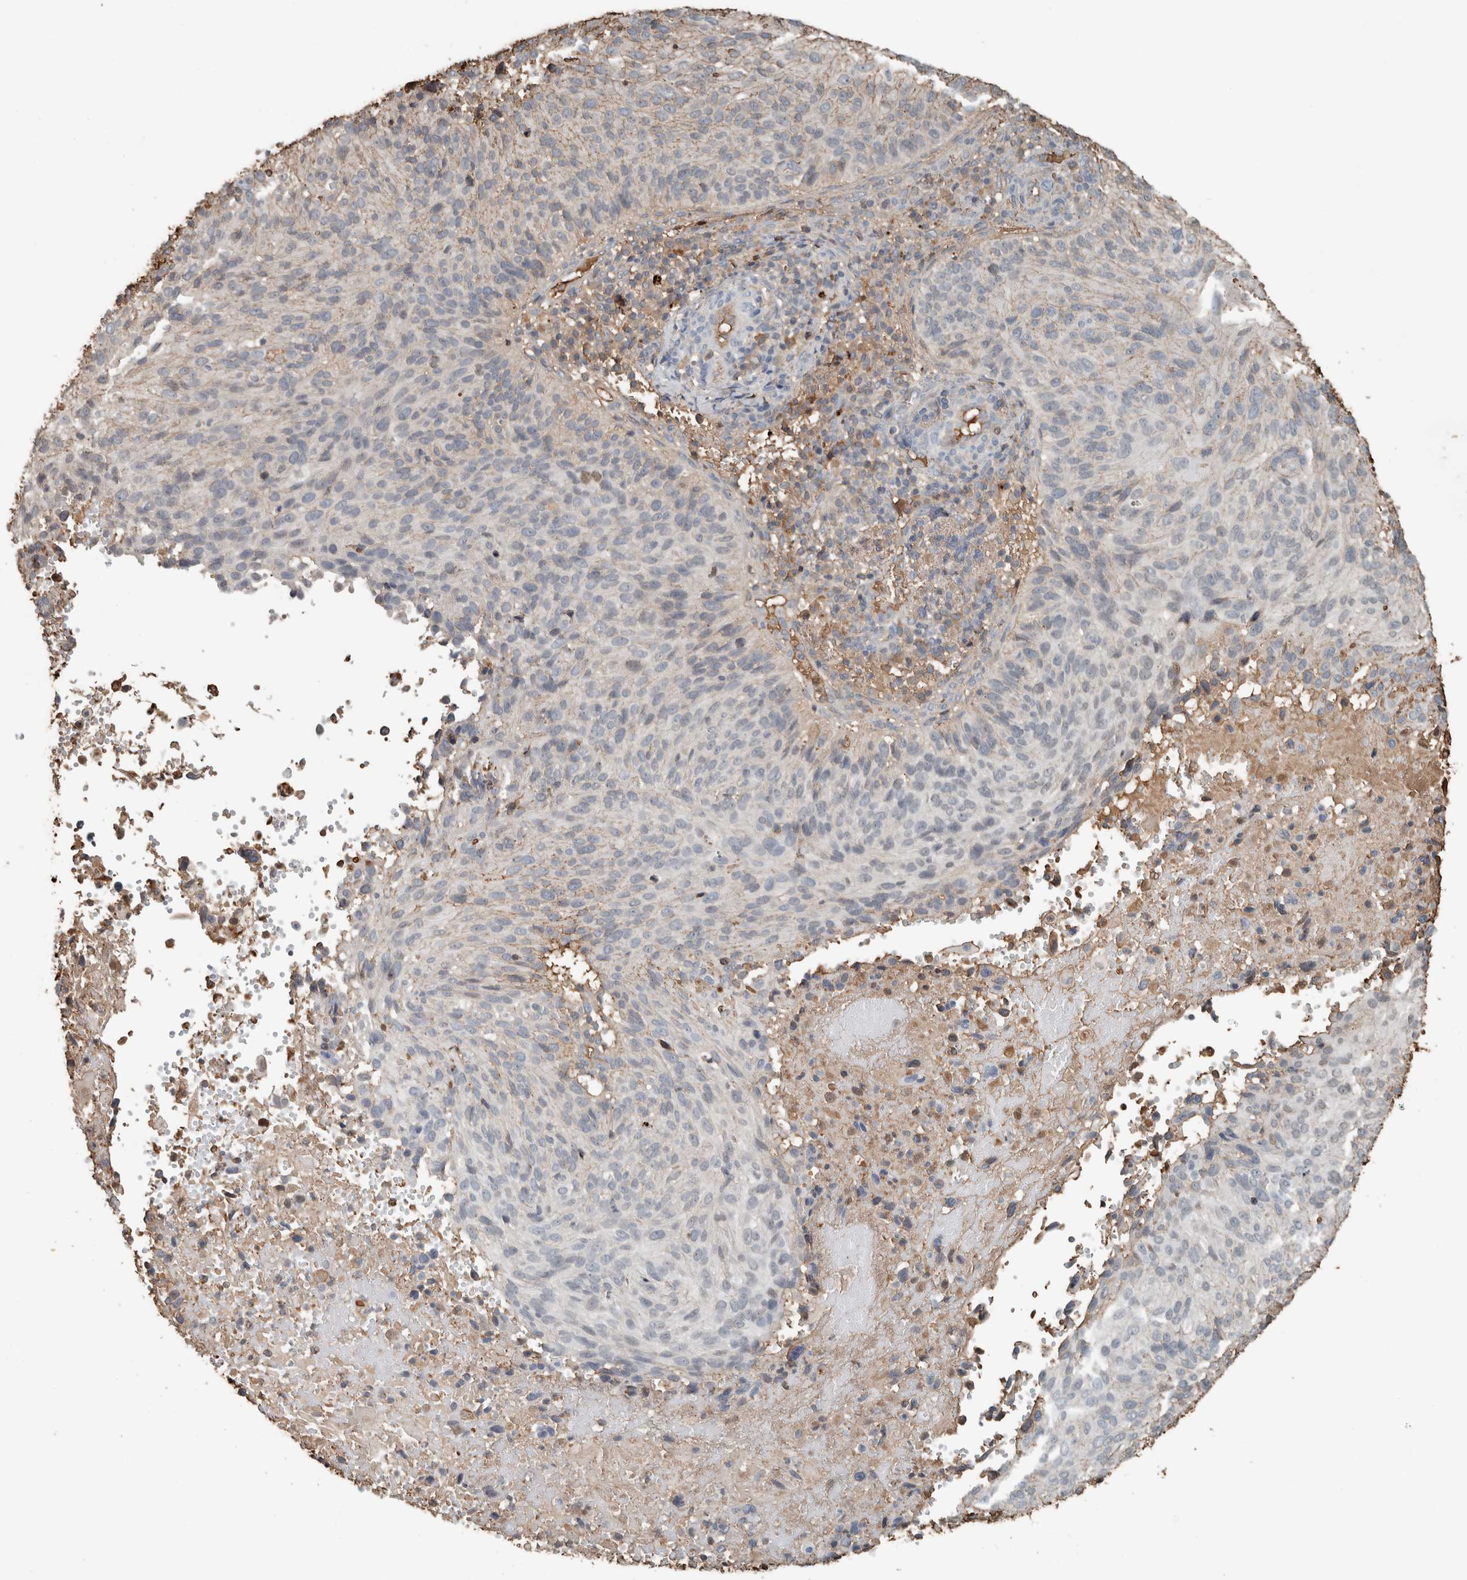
{"staining": {"intensity": "negative", "quantity": "none", "location": "none"}, "tissue": "cervical cancer", "cell_type": "Tumor cells", "image_type": "cancer", "snomed": [{"axis": "morphology", "description": "Squamous cell carcinoma, NOS"}, {"axis": "topography", "description": "Cervix"}], "caption": "There is no significant positivity in tumor cells of cervical cancer.", "gene": "USP34", "patient": {"sex": "female", "age": 74}}